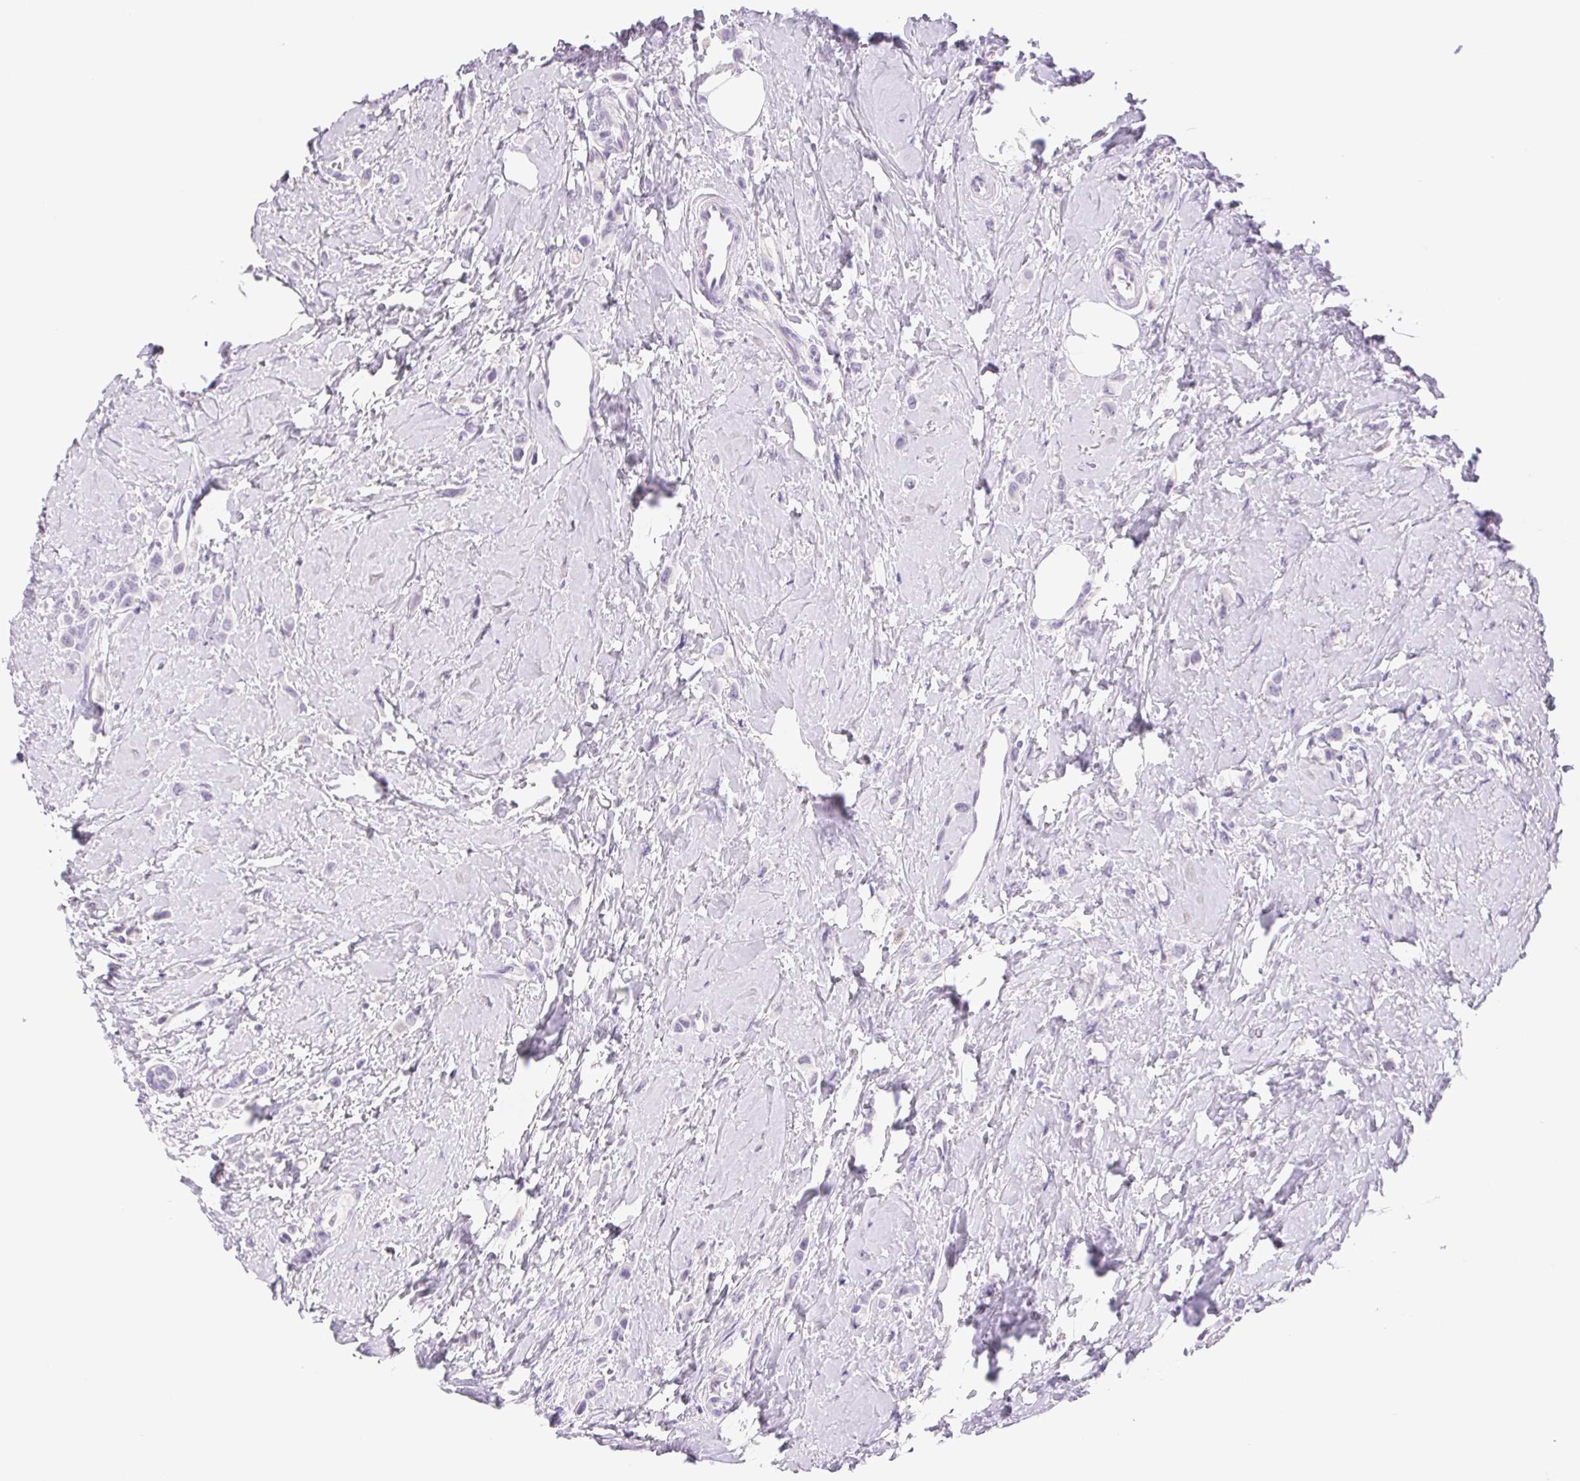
{"staining": {"intensity": "negative", "quantity": "none", "location": "none"}, "tissue": "breast cancer", "cell_type": "Tumor cells", "image_type": "cancer", "snomed": [{"axis": "morphology", "description": "Lobular carcinoma"}, {"axis": "topography", "description": "Breast"}], "caption": "Histopathology image shows no protein staining in tumor cells of breast cancer tissue.", "gene": "ASGR2", "patient": {"sex": "female", "age": 66}}